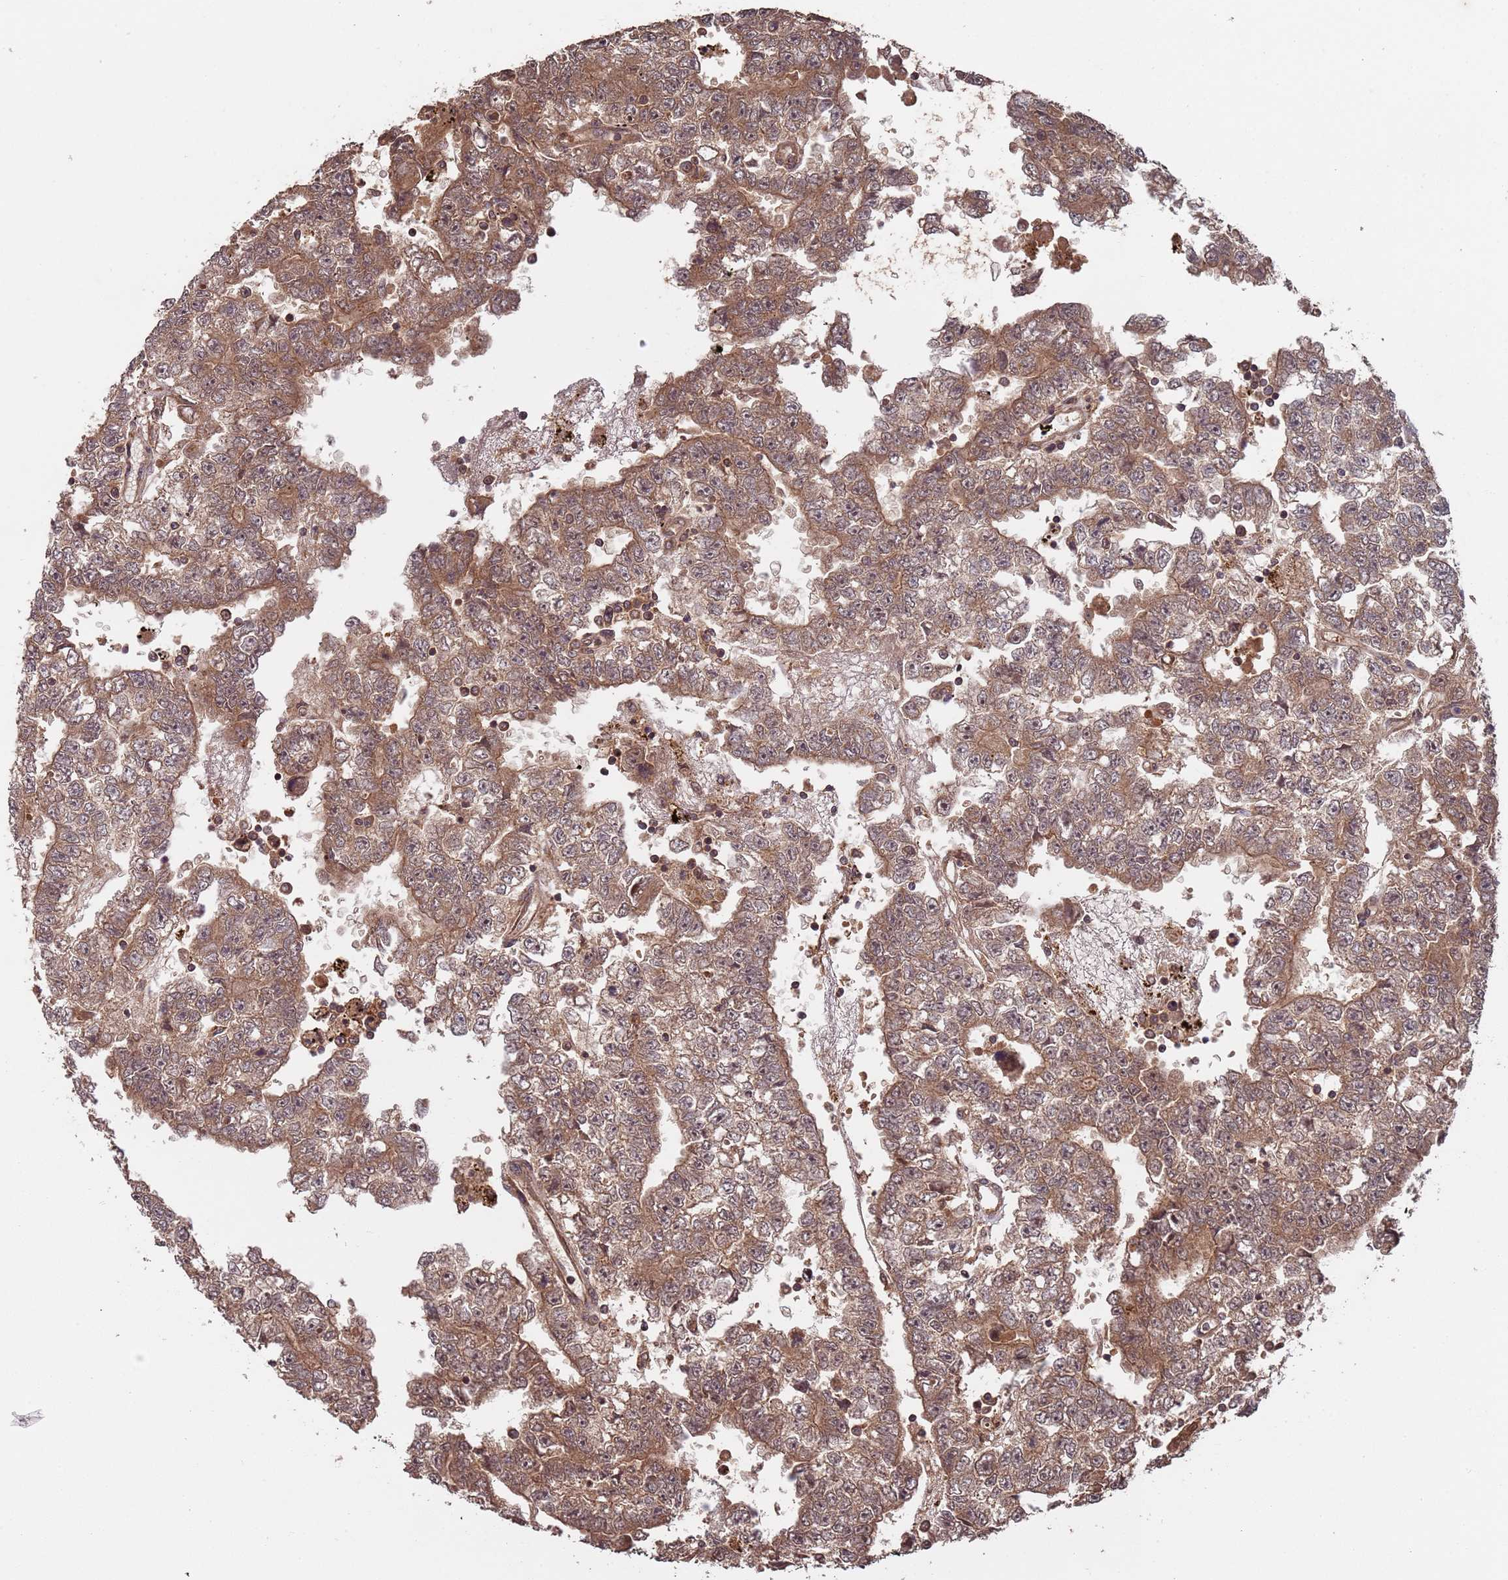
{"staining": {"intensity": "moderate", "quantity": ">75%", "location": "cytoplasmic/membranous"}, "tissue": "testis cancer", "cell_type": "Tumor cells", "image_type": "cancer", "snomed": [{"axis": "morphology", "description": "Carcinoma, Embryonal, NOS"}, {"axis": "topography", "description": "Testis"}], "caption": "Immunohistochemical staining of testis embryonal carcinoma exhibits medium levels of moderate cytoplasmic/membranous positivity in approximately >75% of tumor cells.", "gene": "ERI1", "patient": {"sex": "male", "age": 25}}